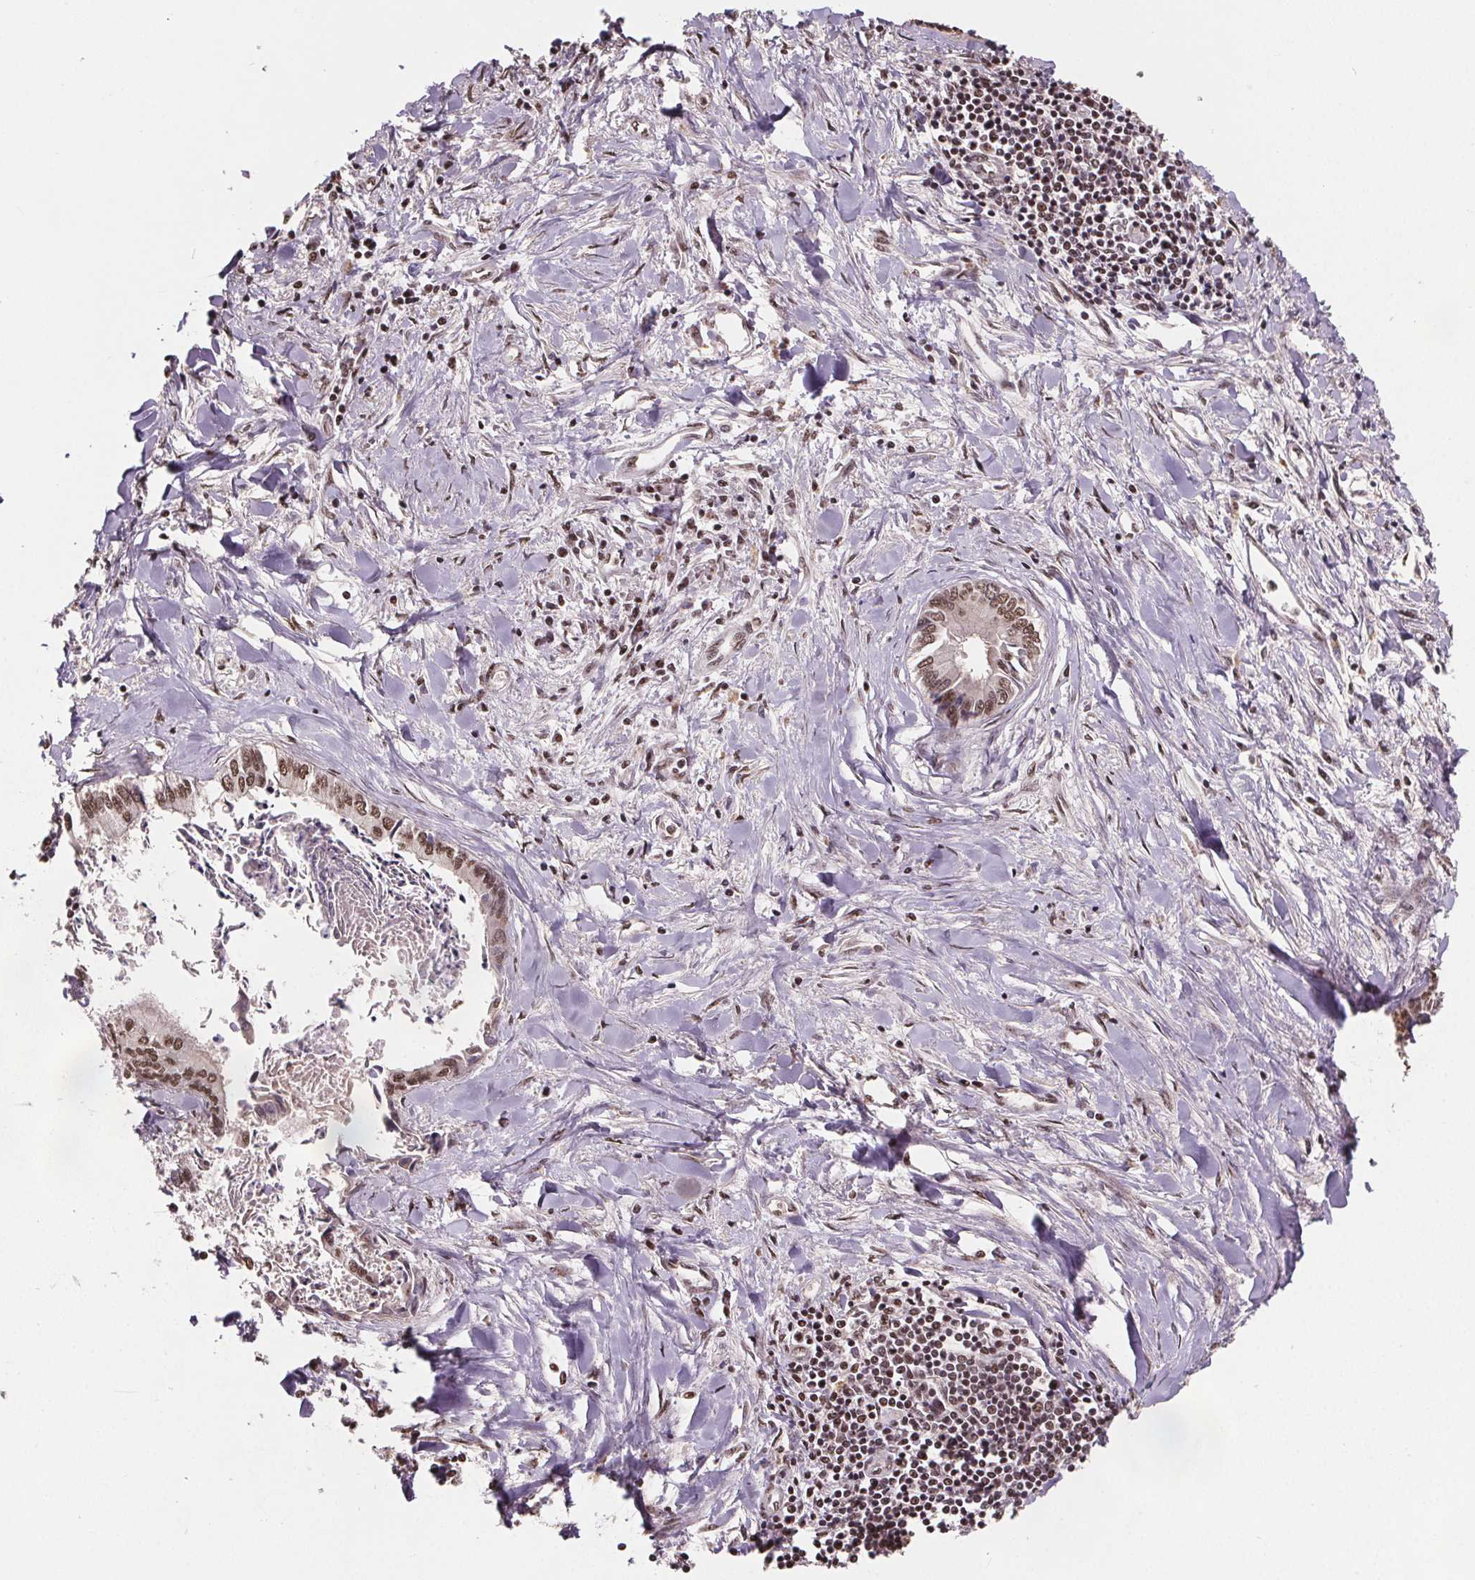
{"staining": {"intensity": "moderate", "quantity": ">75%", "location": "nuclear"}, "tissue": "liver cancer", "cell_type": "Tumor cells", "image_type": "cancer", "snomed": [{"axis": "morphology", "description": "Cholangiocarcinoma"}, {"axis": "topography", "description": "Liver"}], "caption": "This micrograph shows immunohistochemistry (IHC) staining of liver cholangiocarcinoma, with medium moderate nuclear staining in approximately >75% of tumor cells.", "gene": "JARID2", "patient": {"sex": "male", "age": 66}}